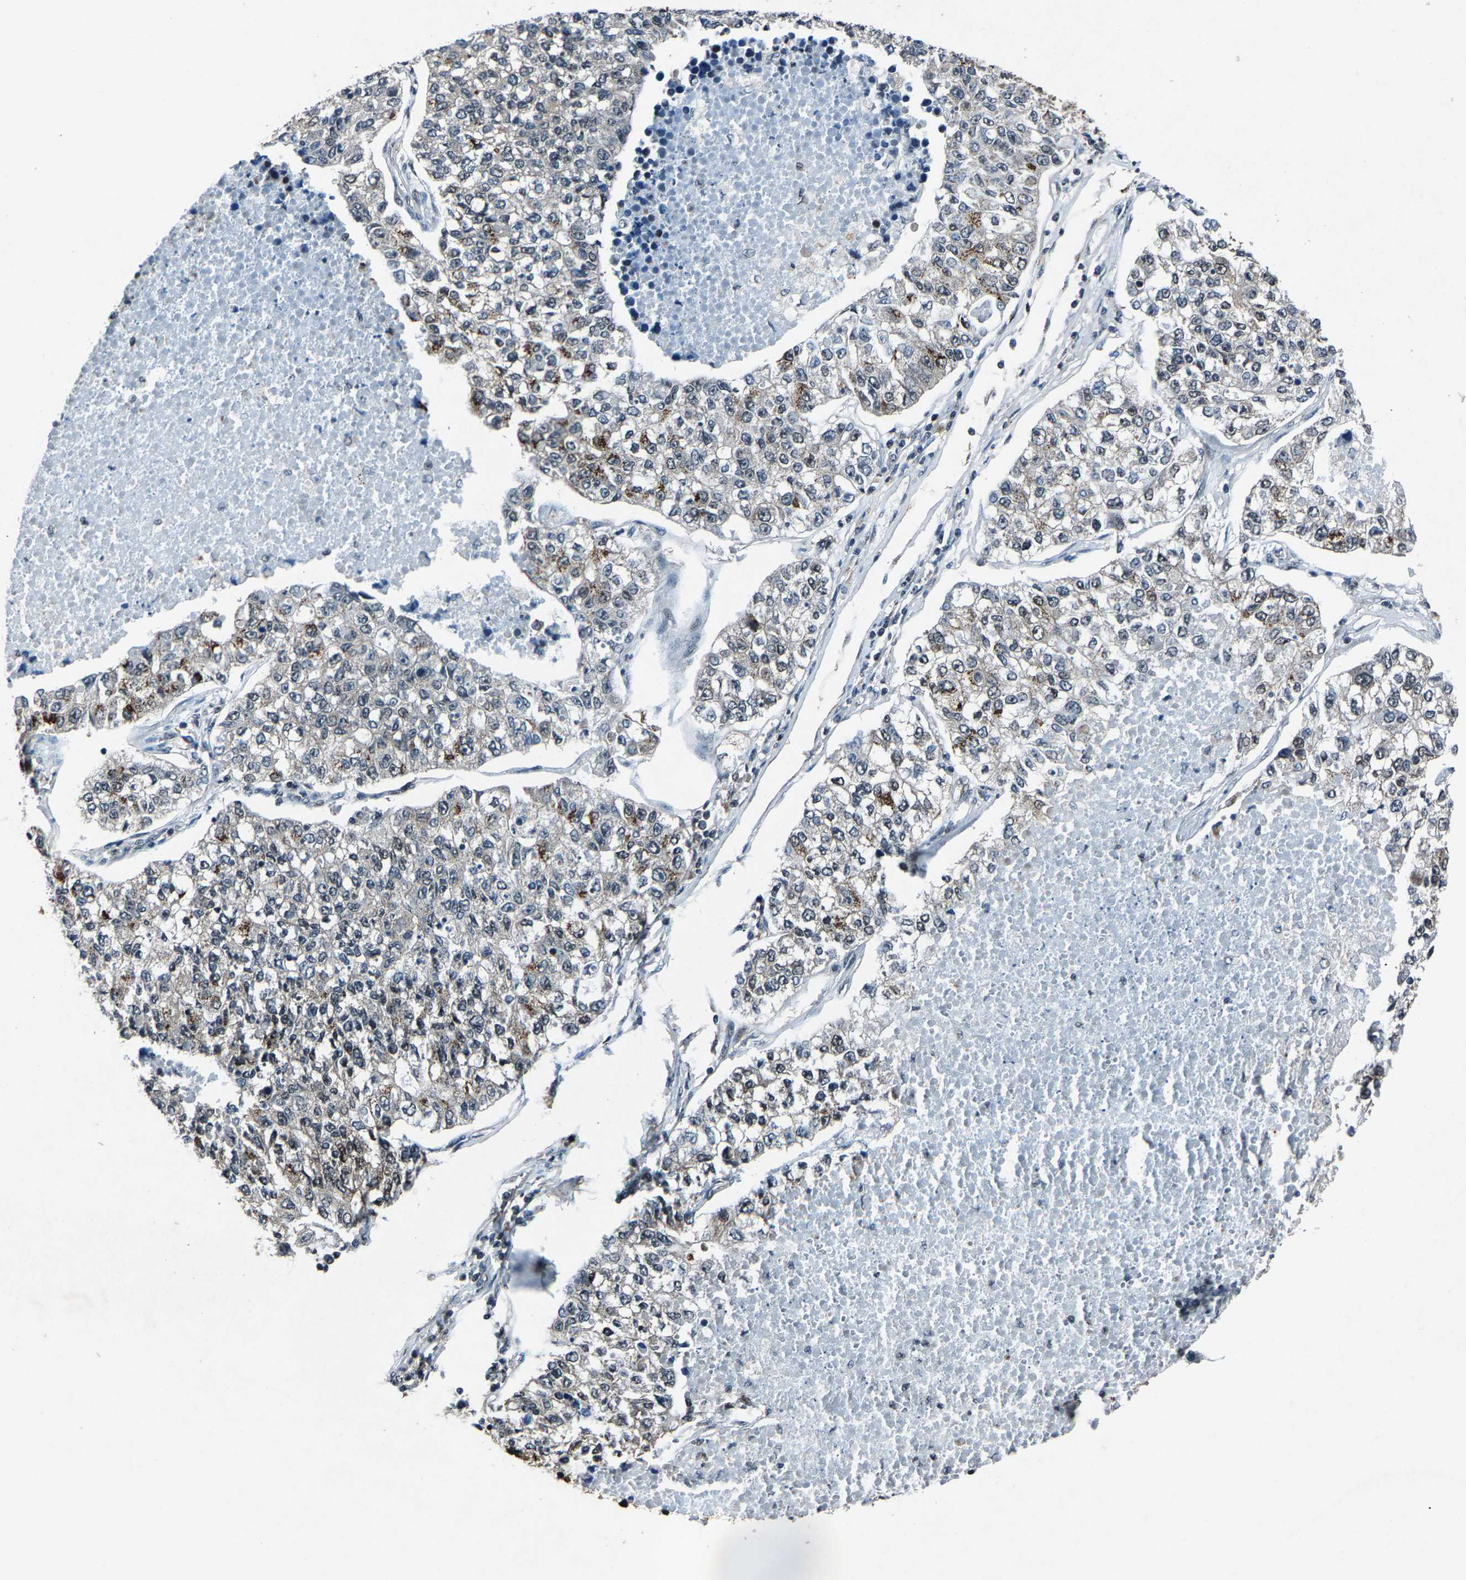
{"staining": {"intensity": "moderate", "quantity": "<25%", "location": "cytoplasmic/membranous"}, "tissue": "lung cancer", "cell_type": "Tumor cells", "image_type": "cancer", "snomed": [{"axis": "morphology", "description": "Adenocarcinoma, NOS"}, {"axis": "topography", "description": "Lung"}], "caption": "Immunohistochemistry histopathology image of lung cancer (adenocarcinoma) stained for a protein (brown), which shows low levels of moderate cytoplasmic/membranous positivity in about <25% of tumor cells.", "gene": "ATXN3", "patient": {"sex": "male", "age": 49}}